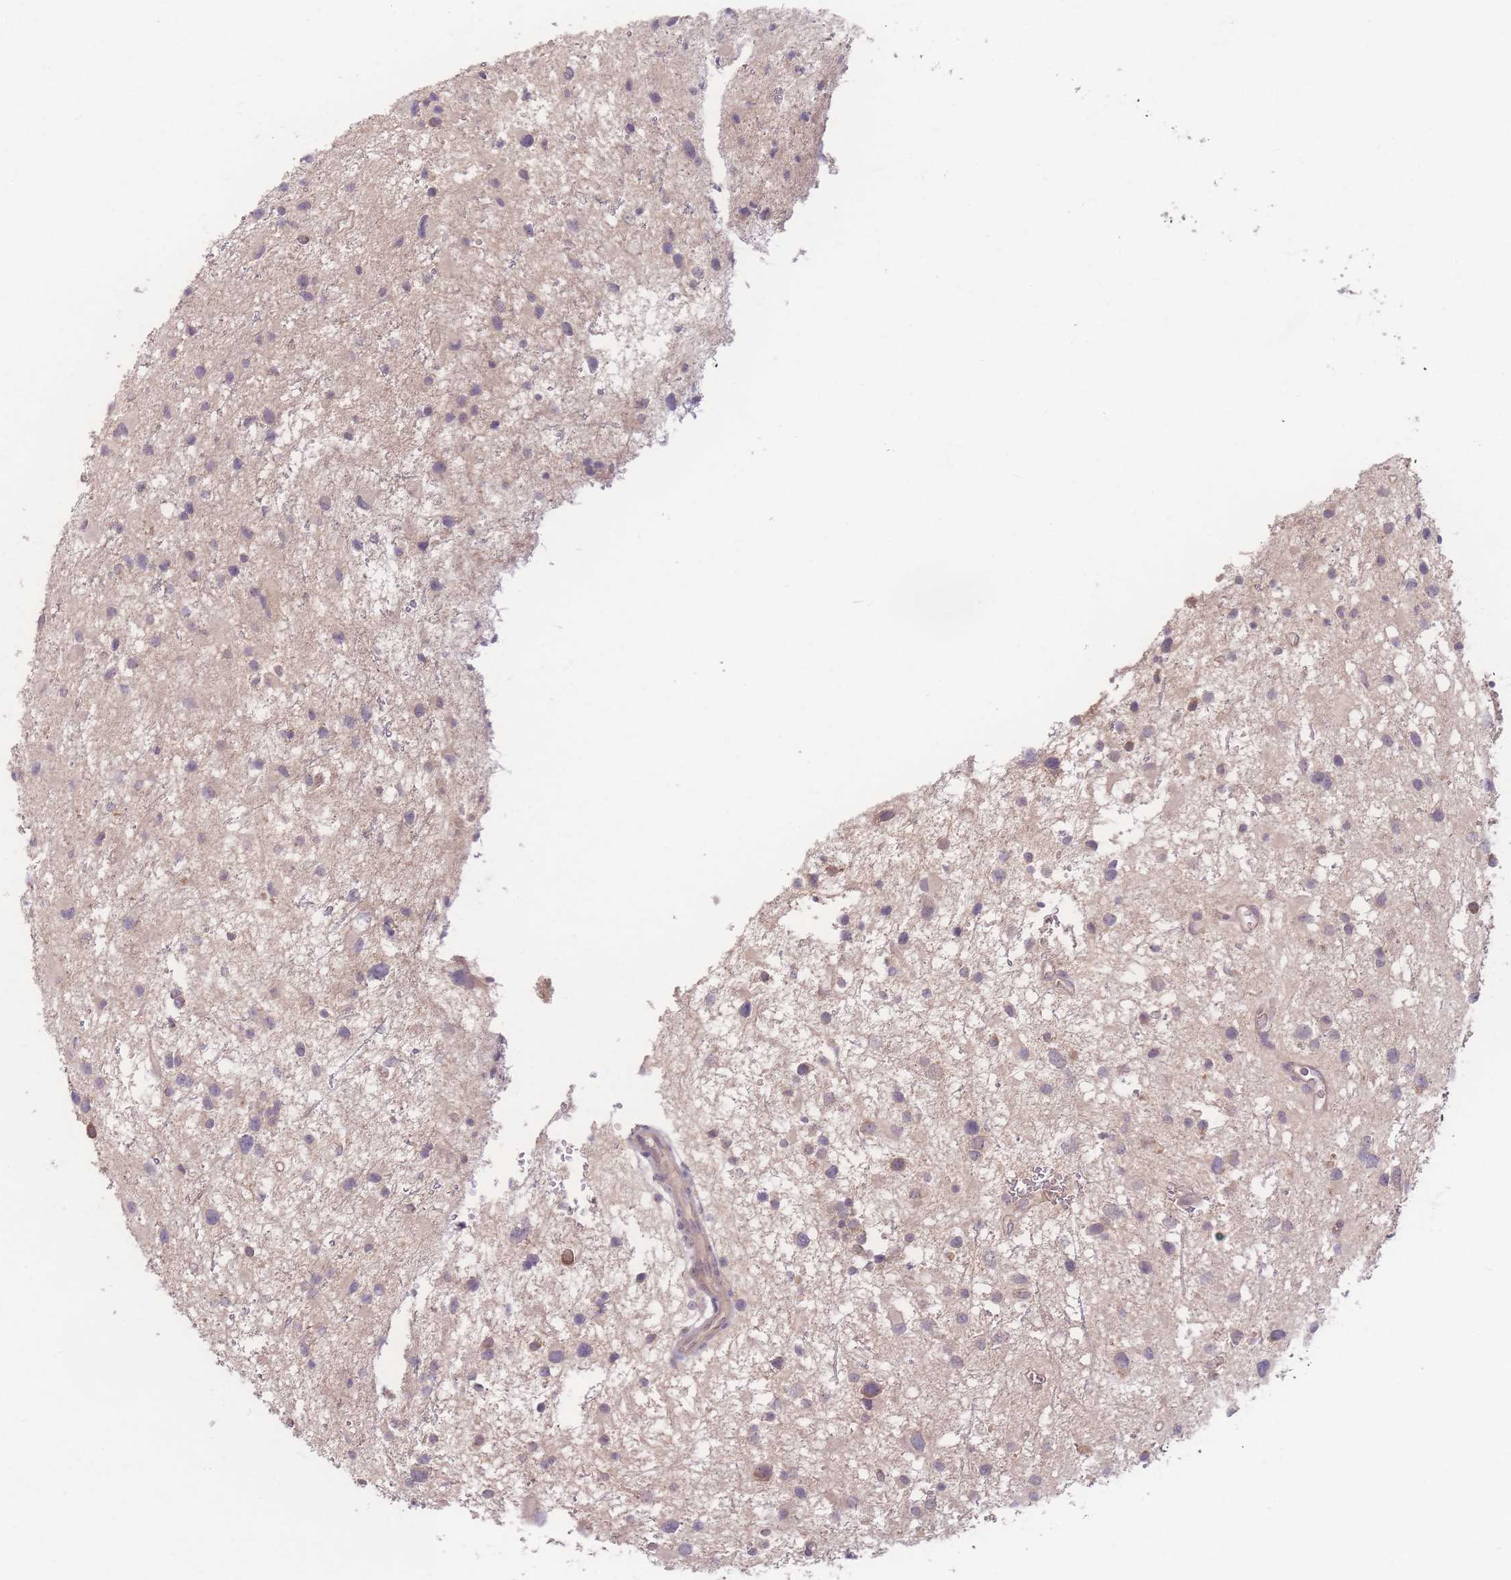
{"staining": {"intensity": "weak", "quantity": "<25%", "location": "cytoplasmic/membranous"}, "tissue": "glioma", "cell_type": "Tumor cells", "image_type": "cancer", "snomed": [{"axis": "morphology", "description": "Glioma, malignant, Low grade"}, {"axis": "topography", "description": "Brain"}], "caption": "Immunohistochemistry of malignant glioma (low-grade) displays no expression in tumor cells.", "gene": "INSR", "patient": {"sex": "female", "age": 32}}